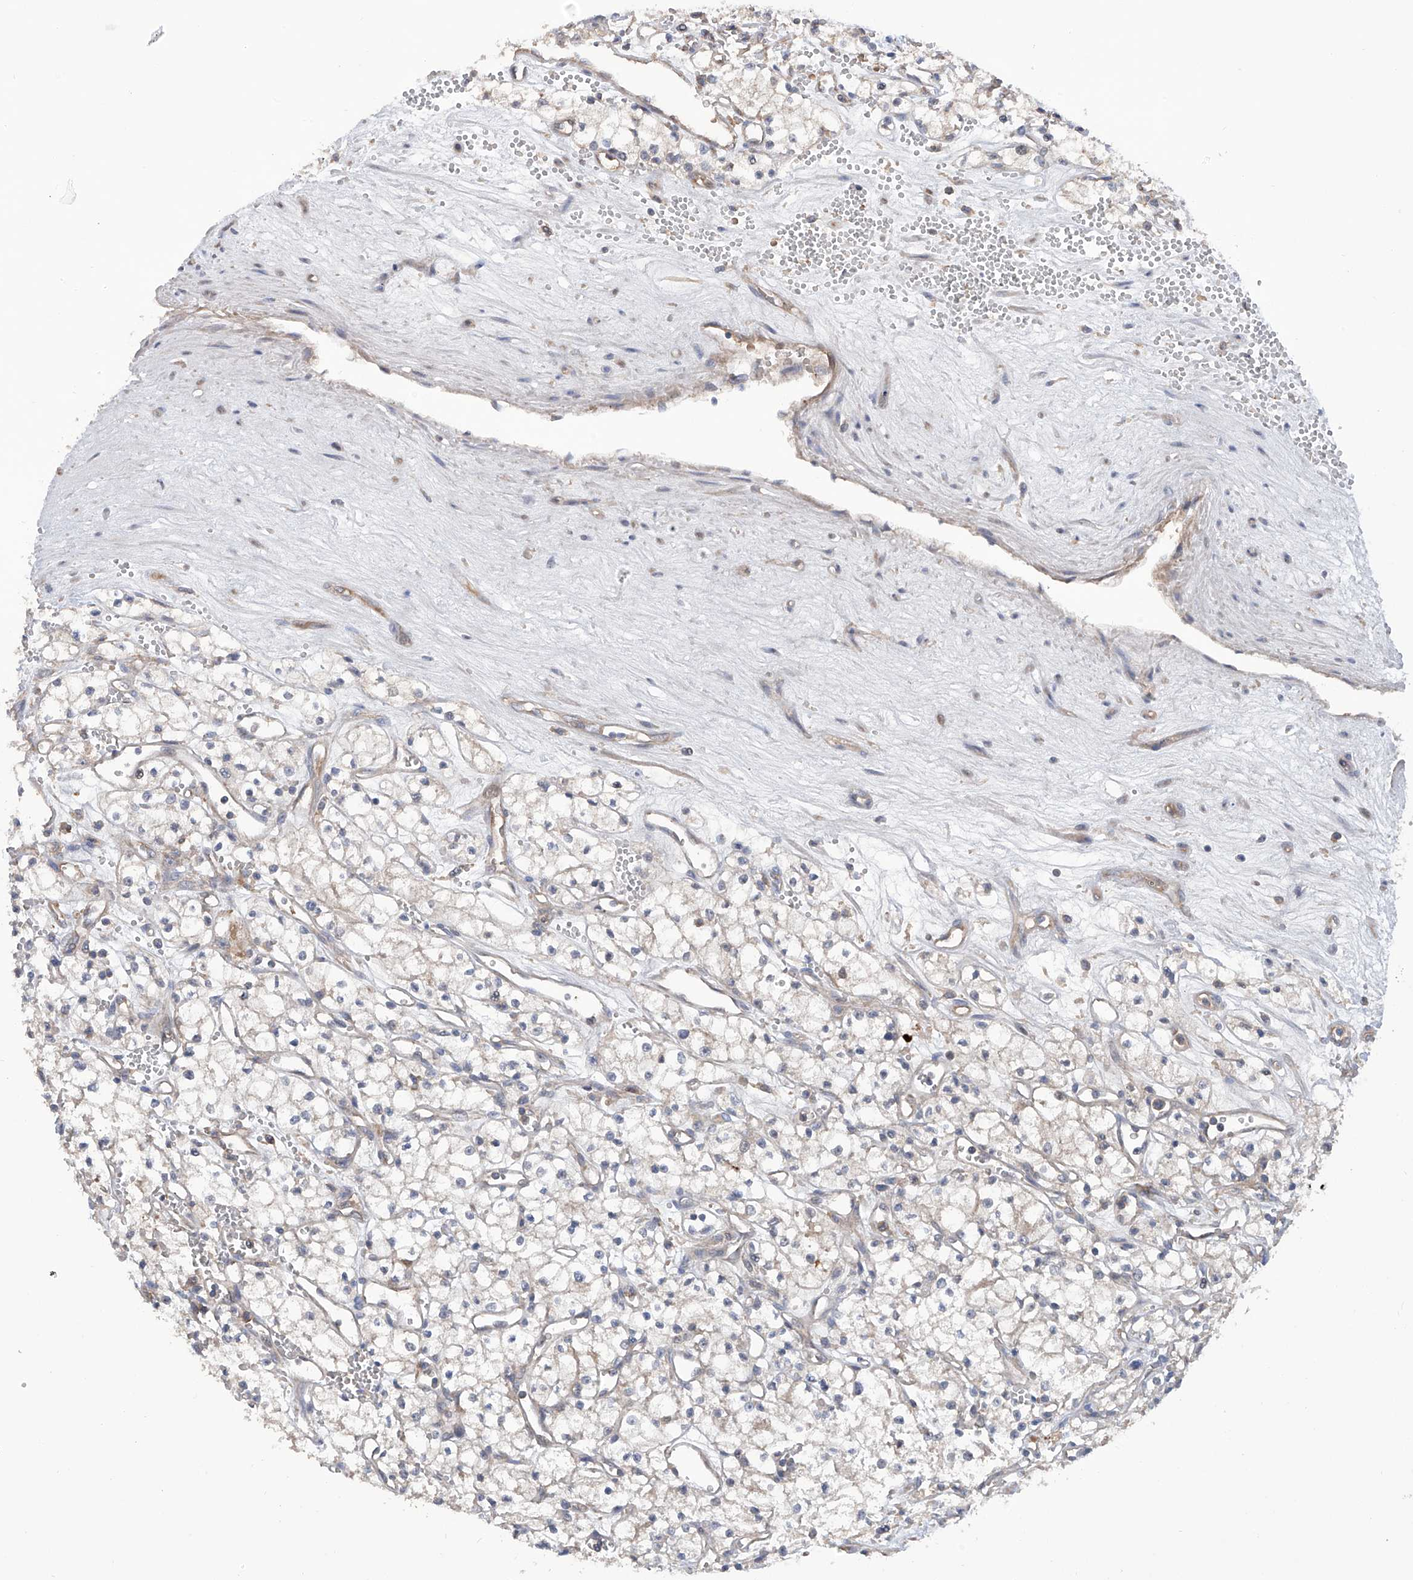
{"staining": {"intensity": "negative", "quantity": "none", "location": "none"}, "tissue": "renal cancer", "cell_type": "Tumor cells", "image_type": "cancer", "snomed": [{"axis": "morphology", "description": "Adenocarcinoma, NOS"}, {"axis": "topography", "description": "Kidney"}], "caption": "This is an IHC micrograph of renal cancer. There is no staining in tumor cells.", "gene": "NUDT17", "patient": {"sex": "male", "age": 59}}